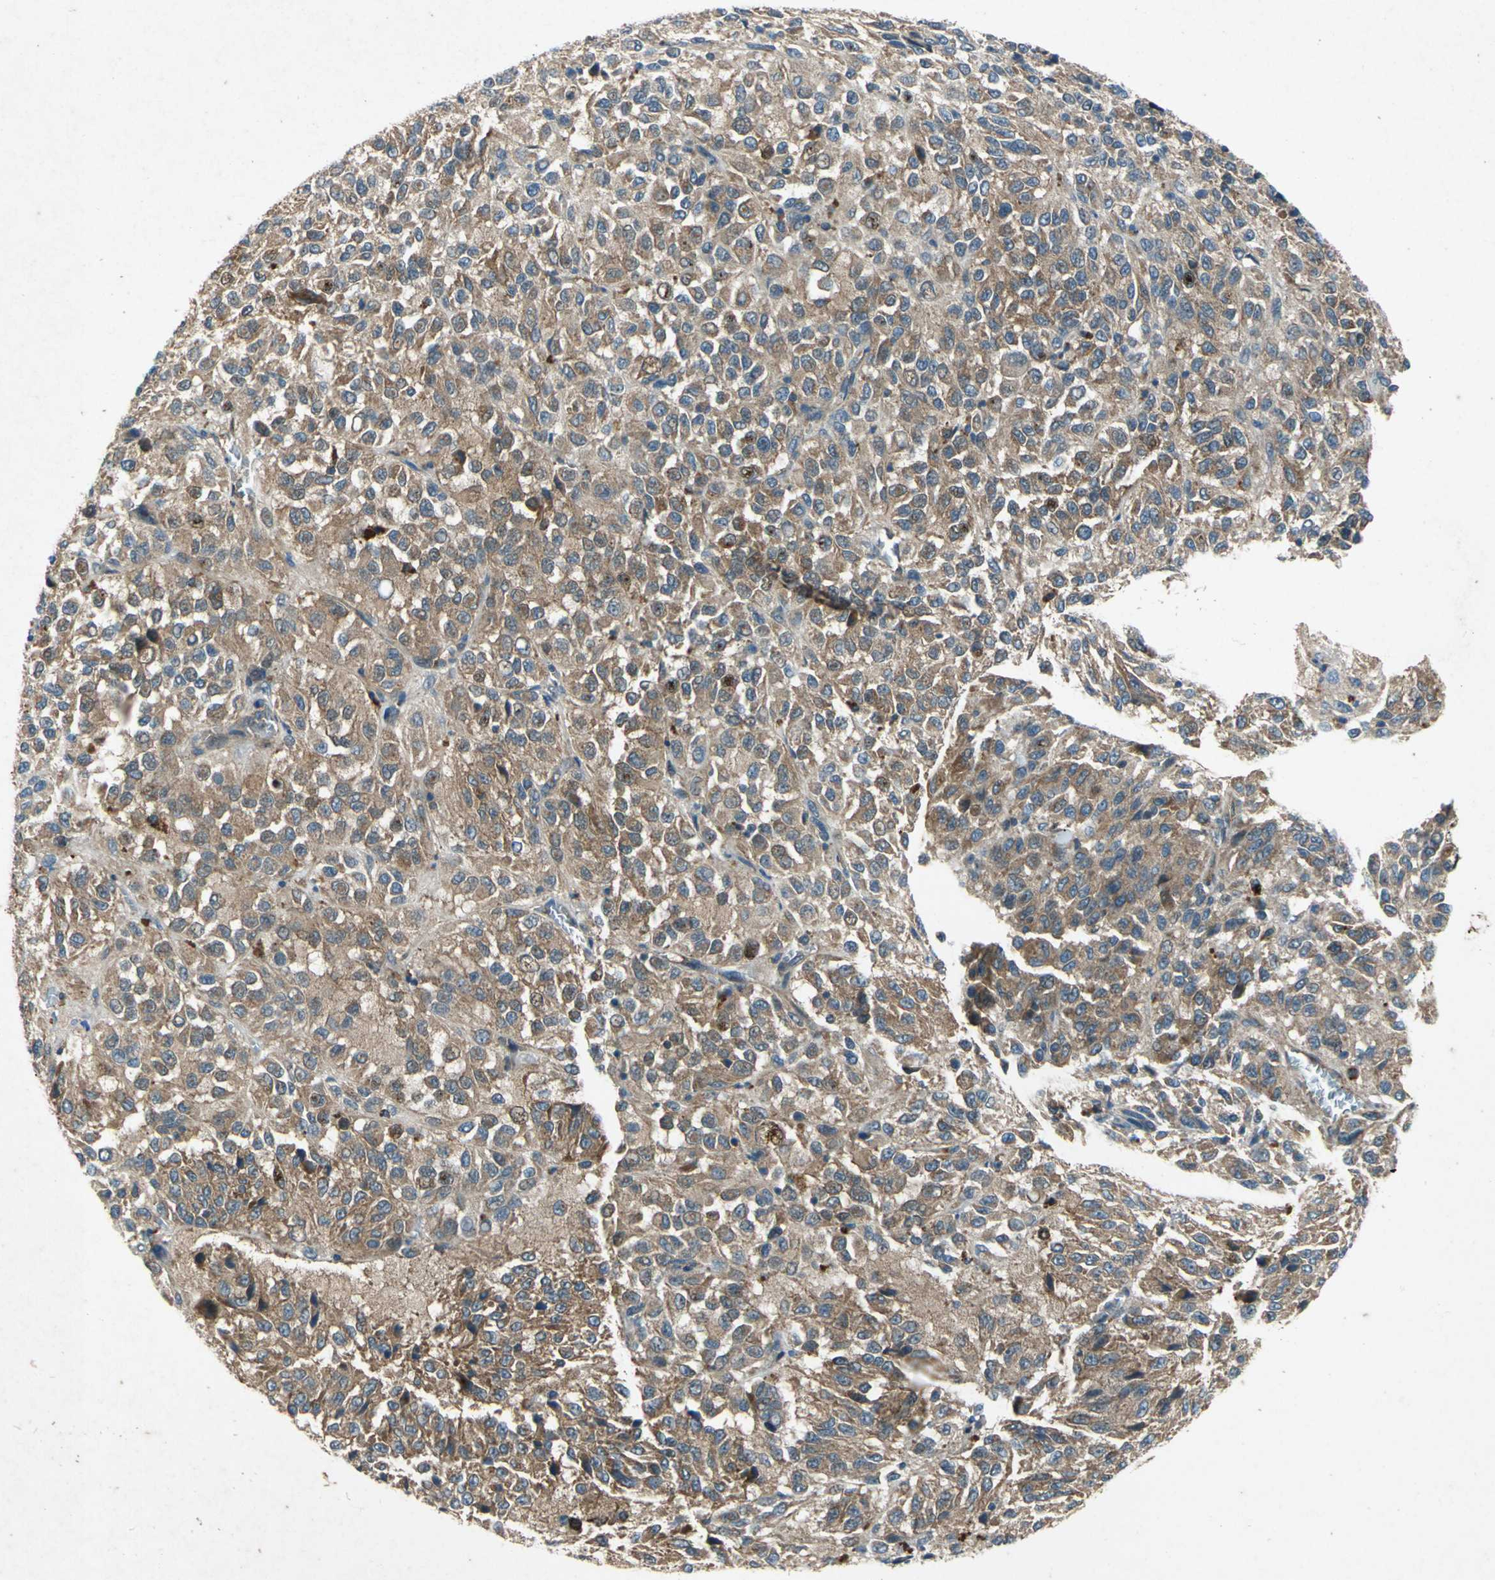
{"staining": {"intensity": "moderate", "quantity": ">75%", "location": "cytoplasmic/membranous"}, "tissue": "melanoma", "cell_type": "Tumor cells", "image_type": "cancer", "snomed": [{"axis": "morphology", "description": "Malignant melanoma, Metastatic site"}, {"axis": "topography", "description": "Lung"}], "caption": "A histopathology image of human melanoma stained for a protein demonstrates moderate cytoplasmic/membranous brown staining in tumor cells.", "gene": "EMCN", "patient": {"sex": "male", "age": 64}}